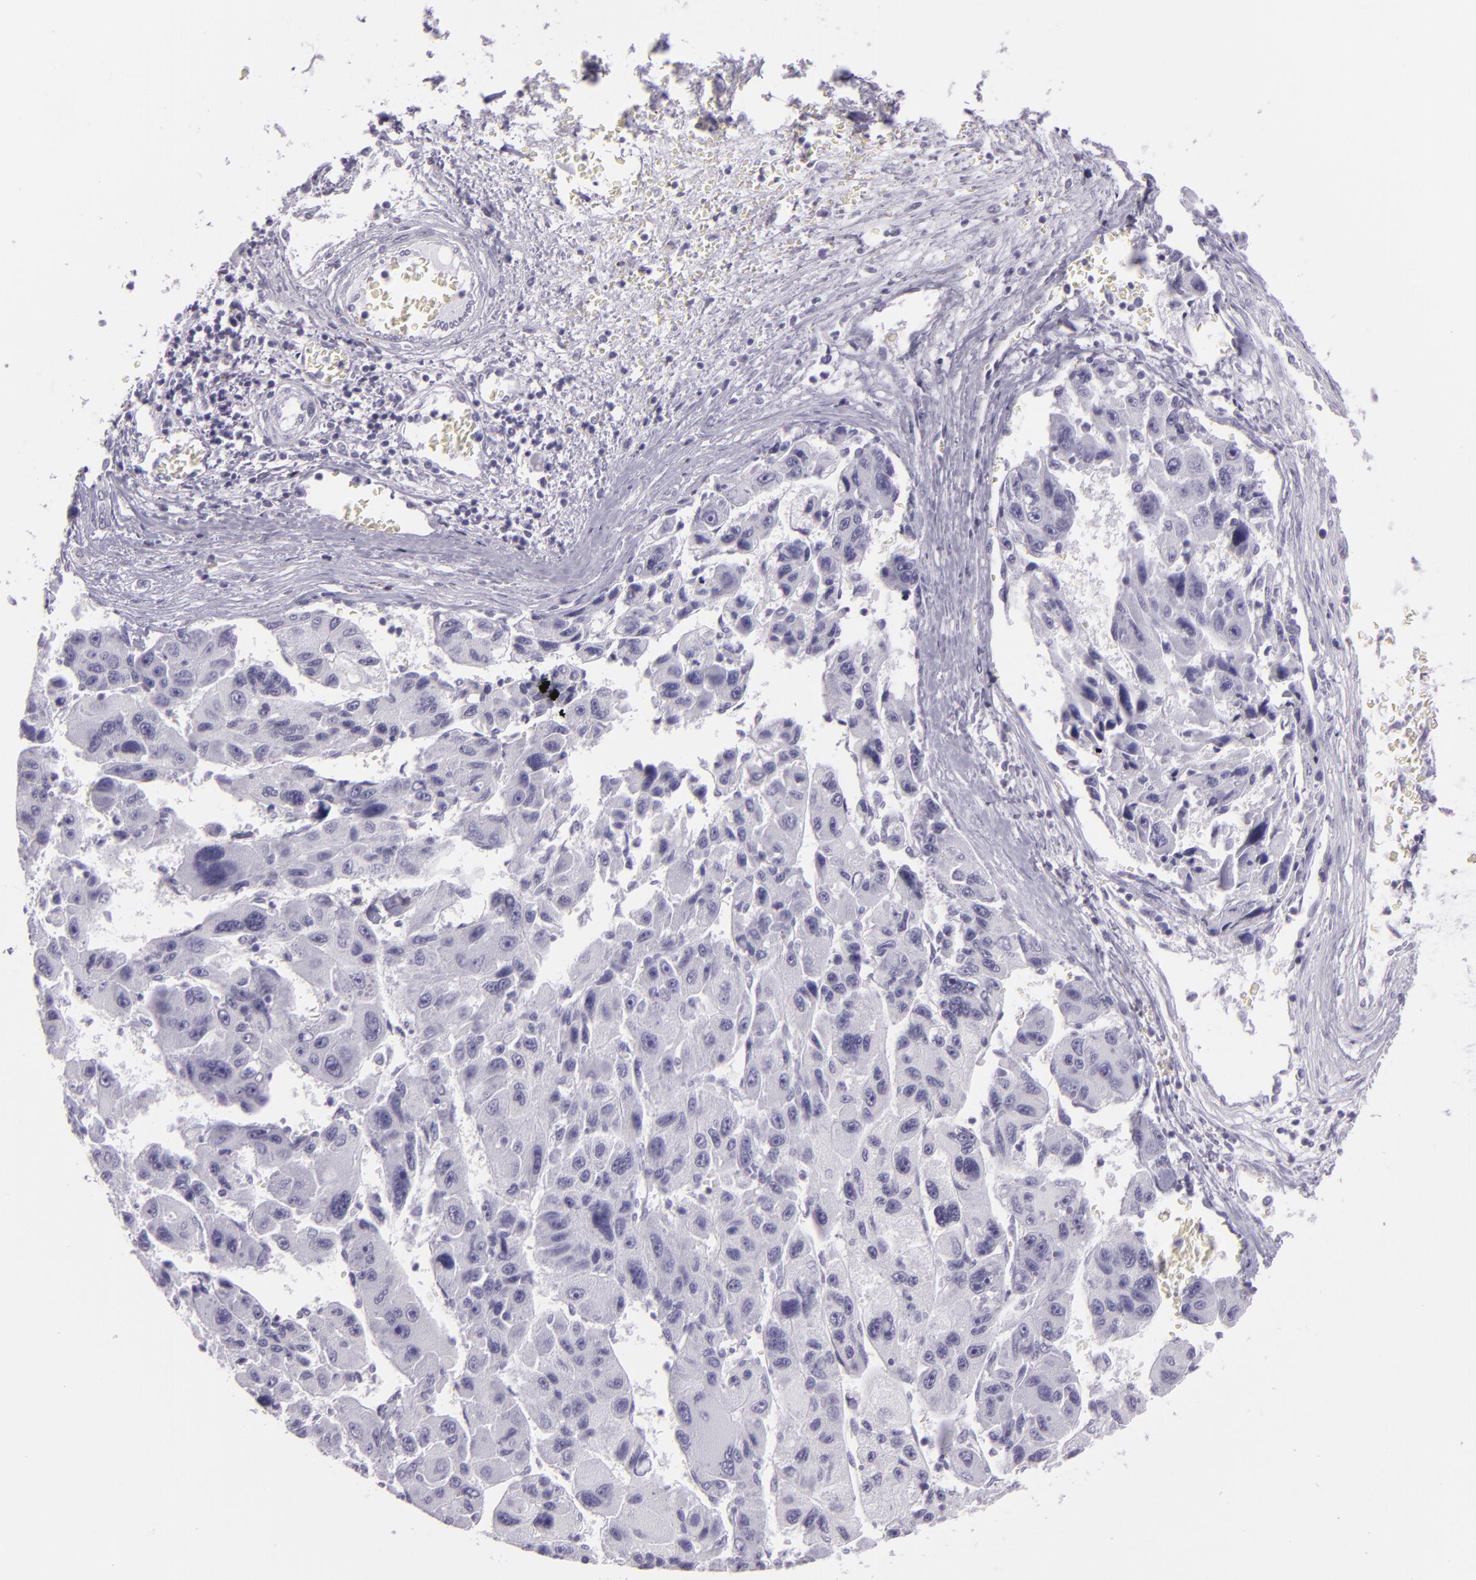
{"staining": {"intensity": "negative", "quantity": "none", "location": "none"}, "tissue": "liver cancer", "cell_type": "Tumor cells", "image_type": "cancer", "snomed": [{"axis": "morphology", "description": "Carcinoma, Hepatocellular, NOS"}, {"axis": "topography", "description": "Liver"}], "caption": "IHC of human liver cancer shows no expression in tumor cells.", "gene": "MUC6", "patient": {"sex": "male", "age": 64}}